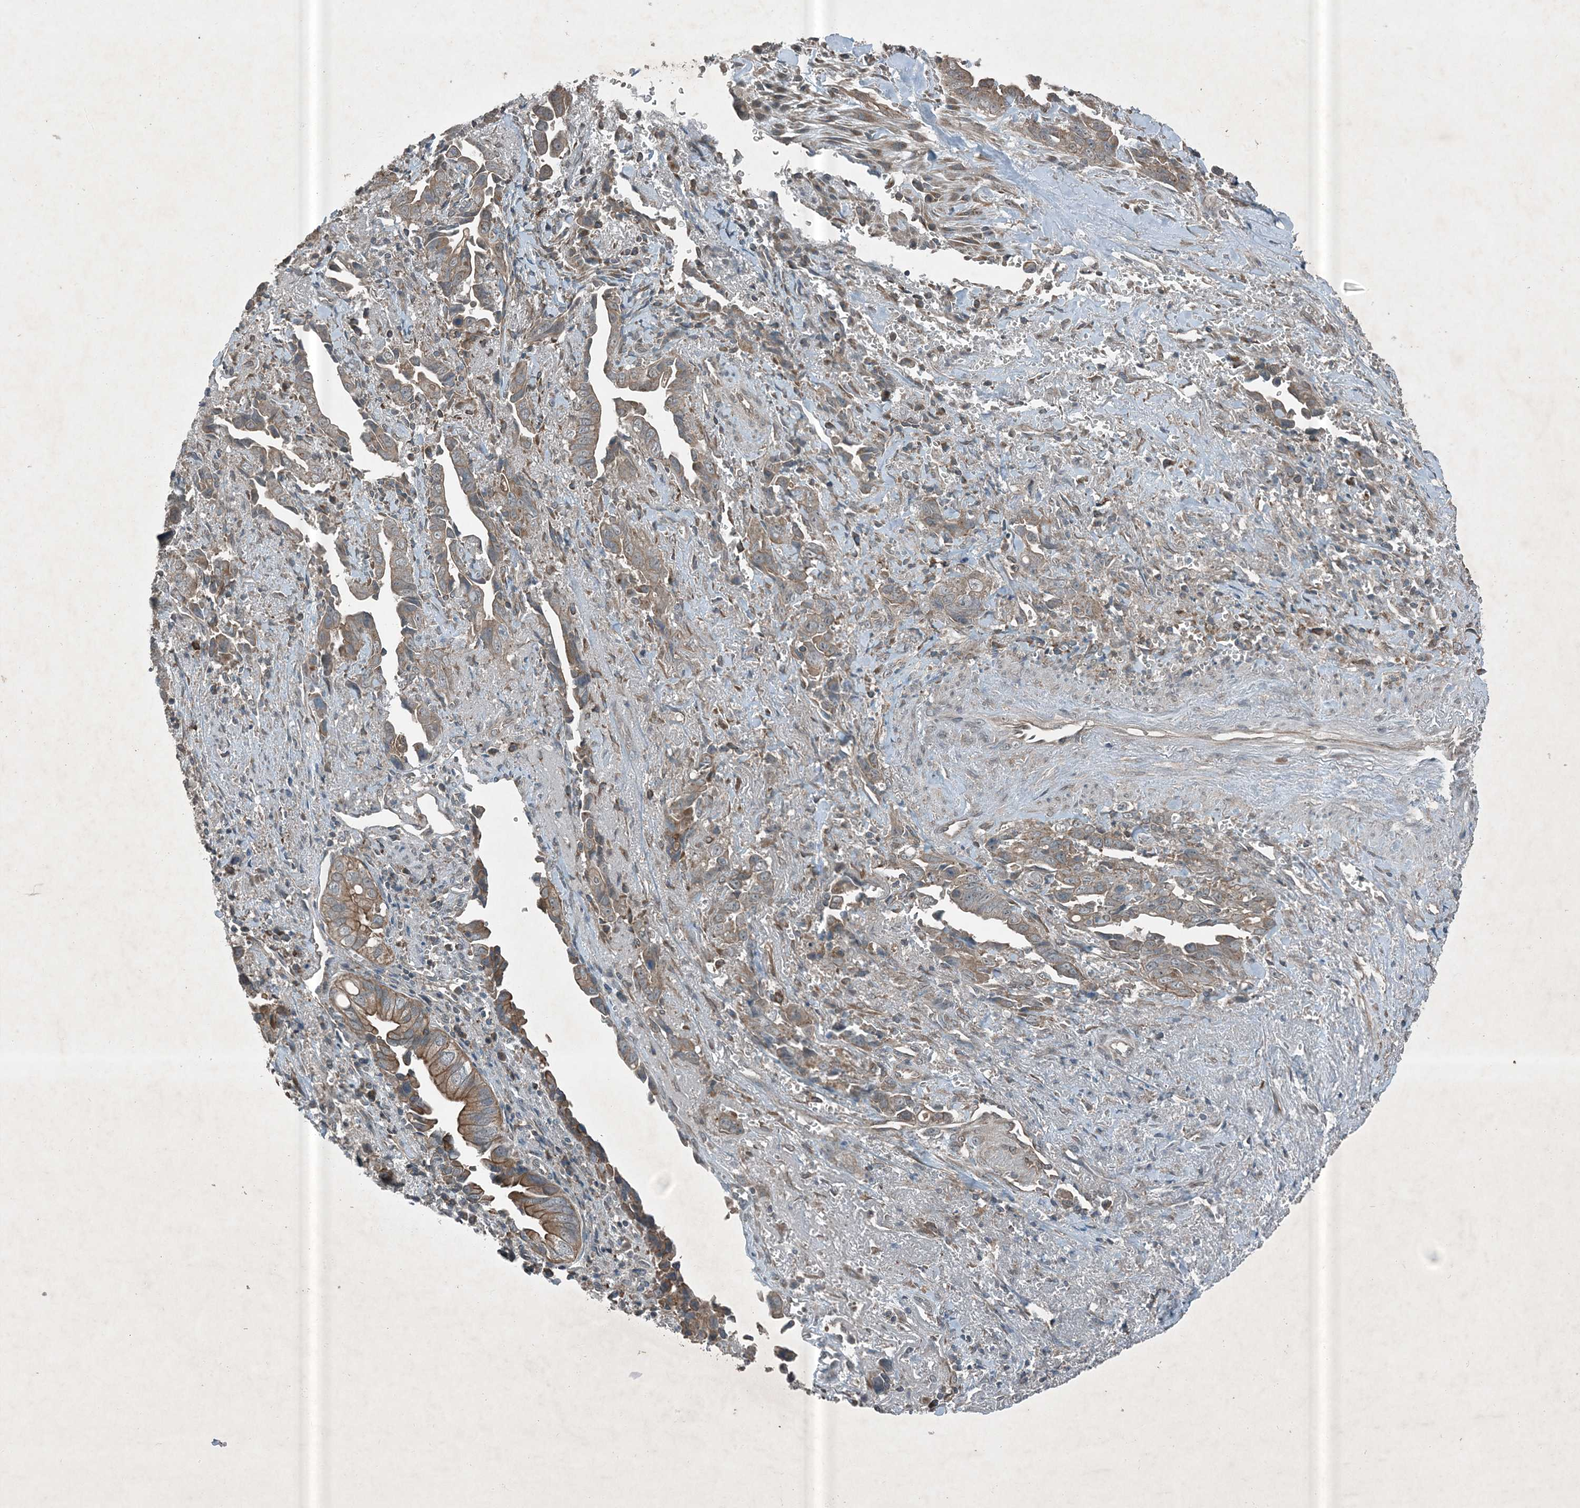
{"staining": {"intensity": "moderate", "quantity": "<25%", "location": "cytoplasmic/membranous"}, "tissue": "liver cancer", "cell_type": "Tumor cells", "image_type": "cancer", "snomed": [{"axis": "morphology", "description": "Cholangiocarcinoma"}, {"axis": "topography", "description": "Liver"}], "caption": "About <25% of tumor cells in human liver cancer demonstrate moderate cytoplasmic/membranous protein expression as visualized by brown immunohistochemical staining.", "gene": "MDN1", "patient": {"sex": "female", "age": 79}}